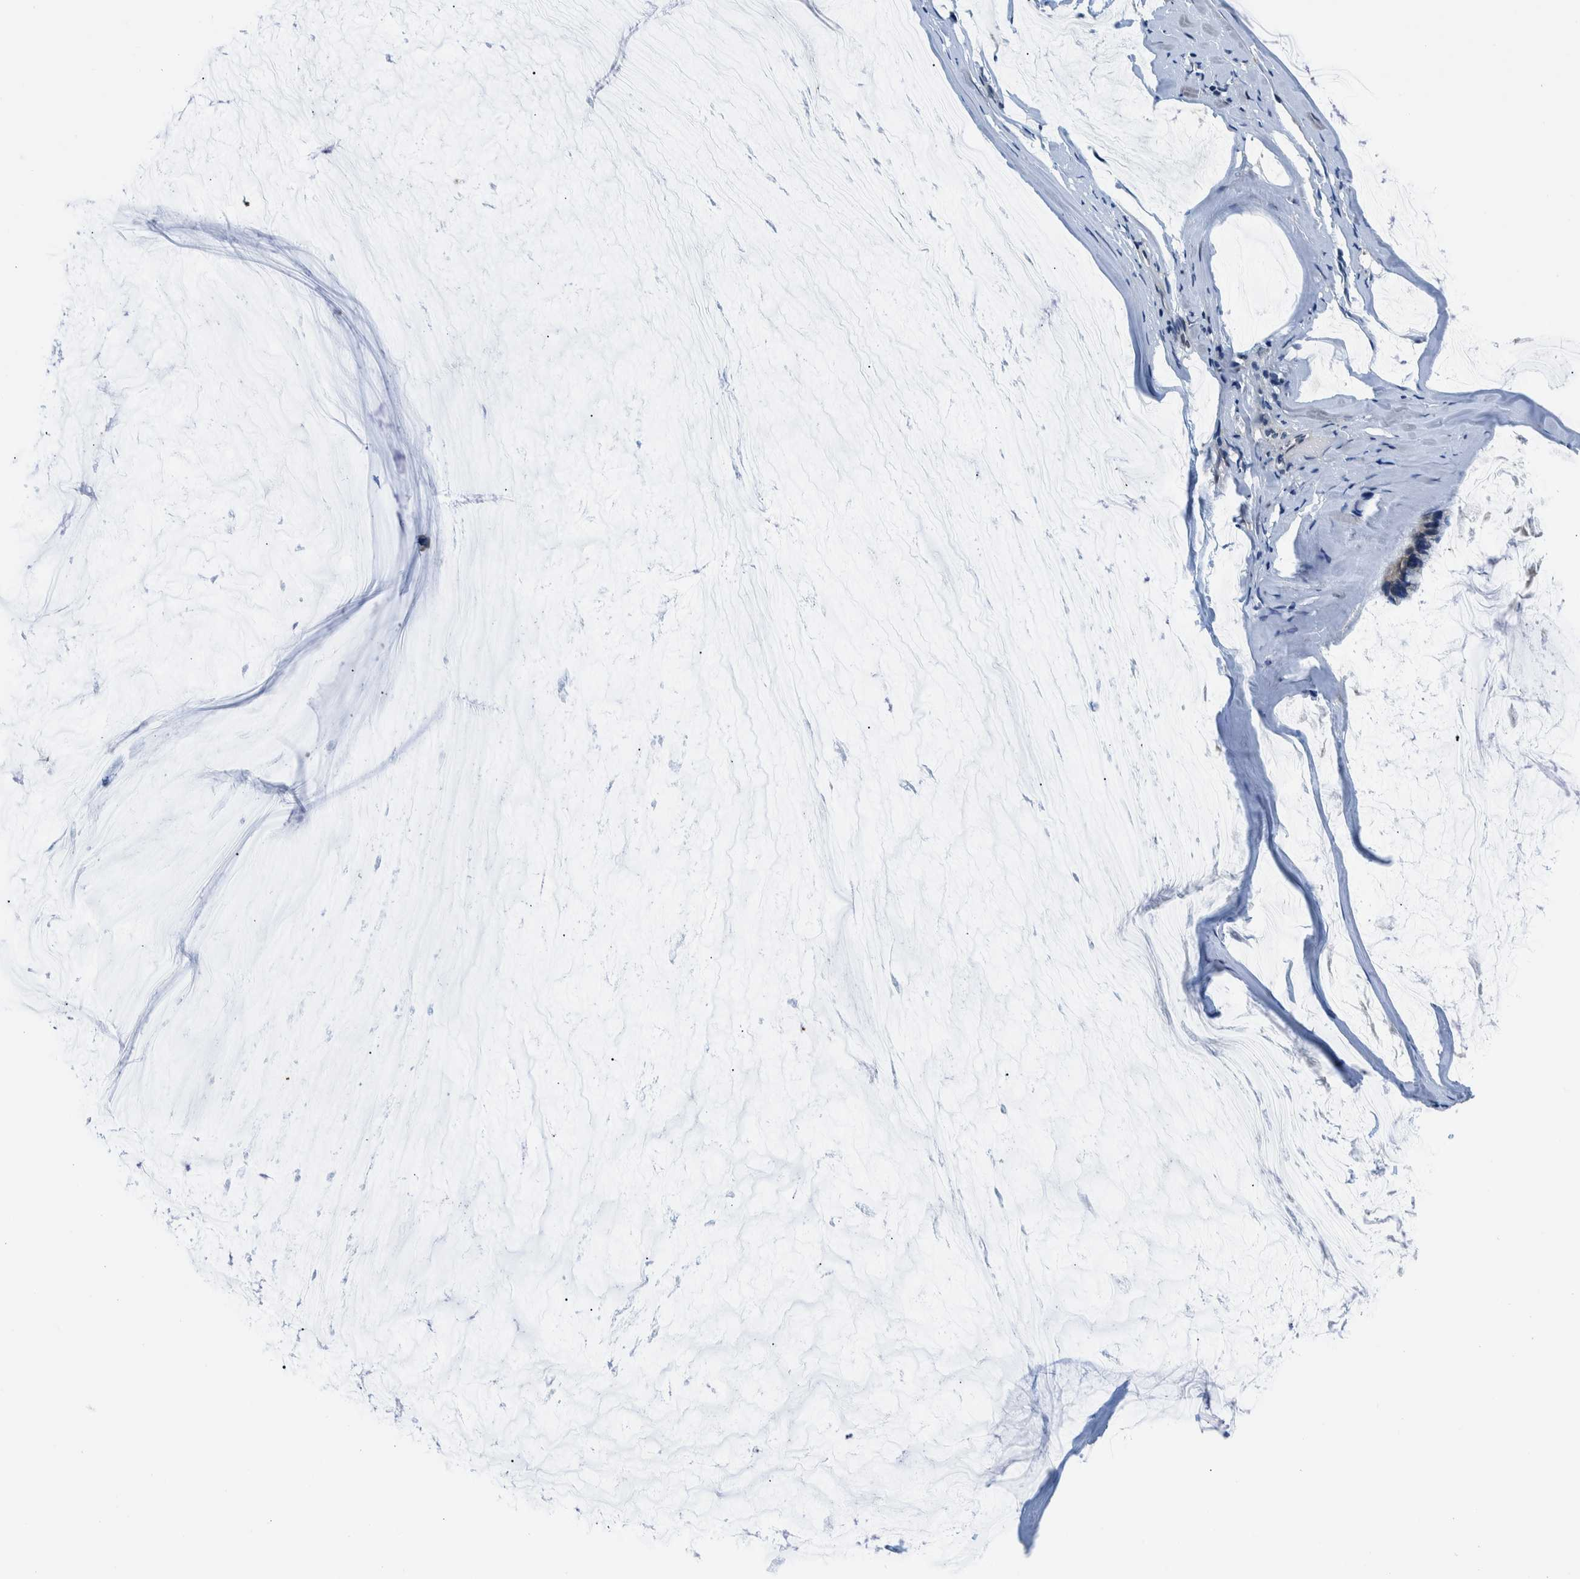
{"staining": {"intensity": "weak", "quantity": "25%-75%", "location": "cytoplasmic/membranous"}, "tissue": "ovarian cancer", "cell_type": "Tumor cells", "image_type": "cancer", "snomed": [{"axis": "morphology", "description": "Cystadenocarcinoma, mucinous, NOS"}, {"axis": "topography", "description": "Ovary"}], "caption": "The immunohistochemical stain labels weak cytoplasmic/membranous positivity in tumor cells of ovarian cancer (mucinous cystadenocarcinoma) tissue.", "gene": "NIBAN2", "patient": {"sex": "female", "age": 39}}